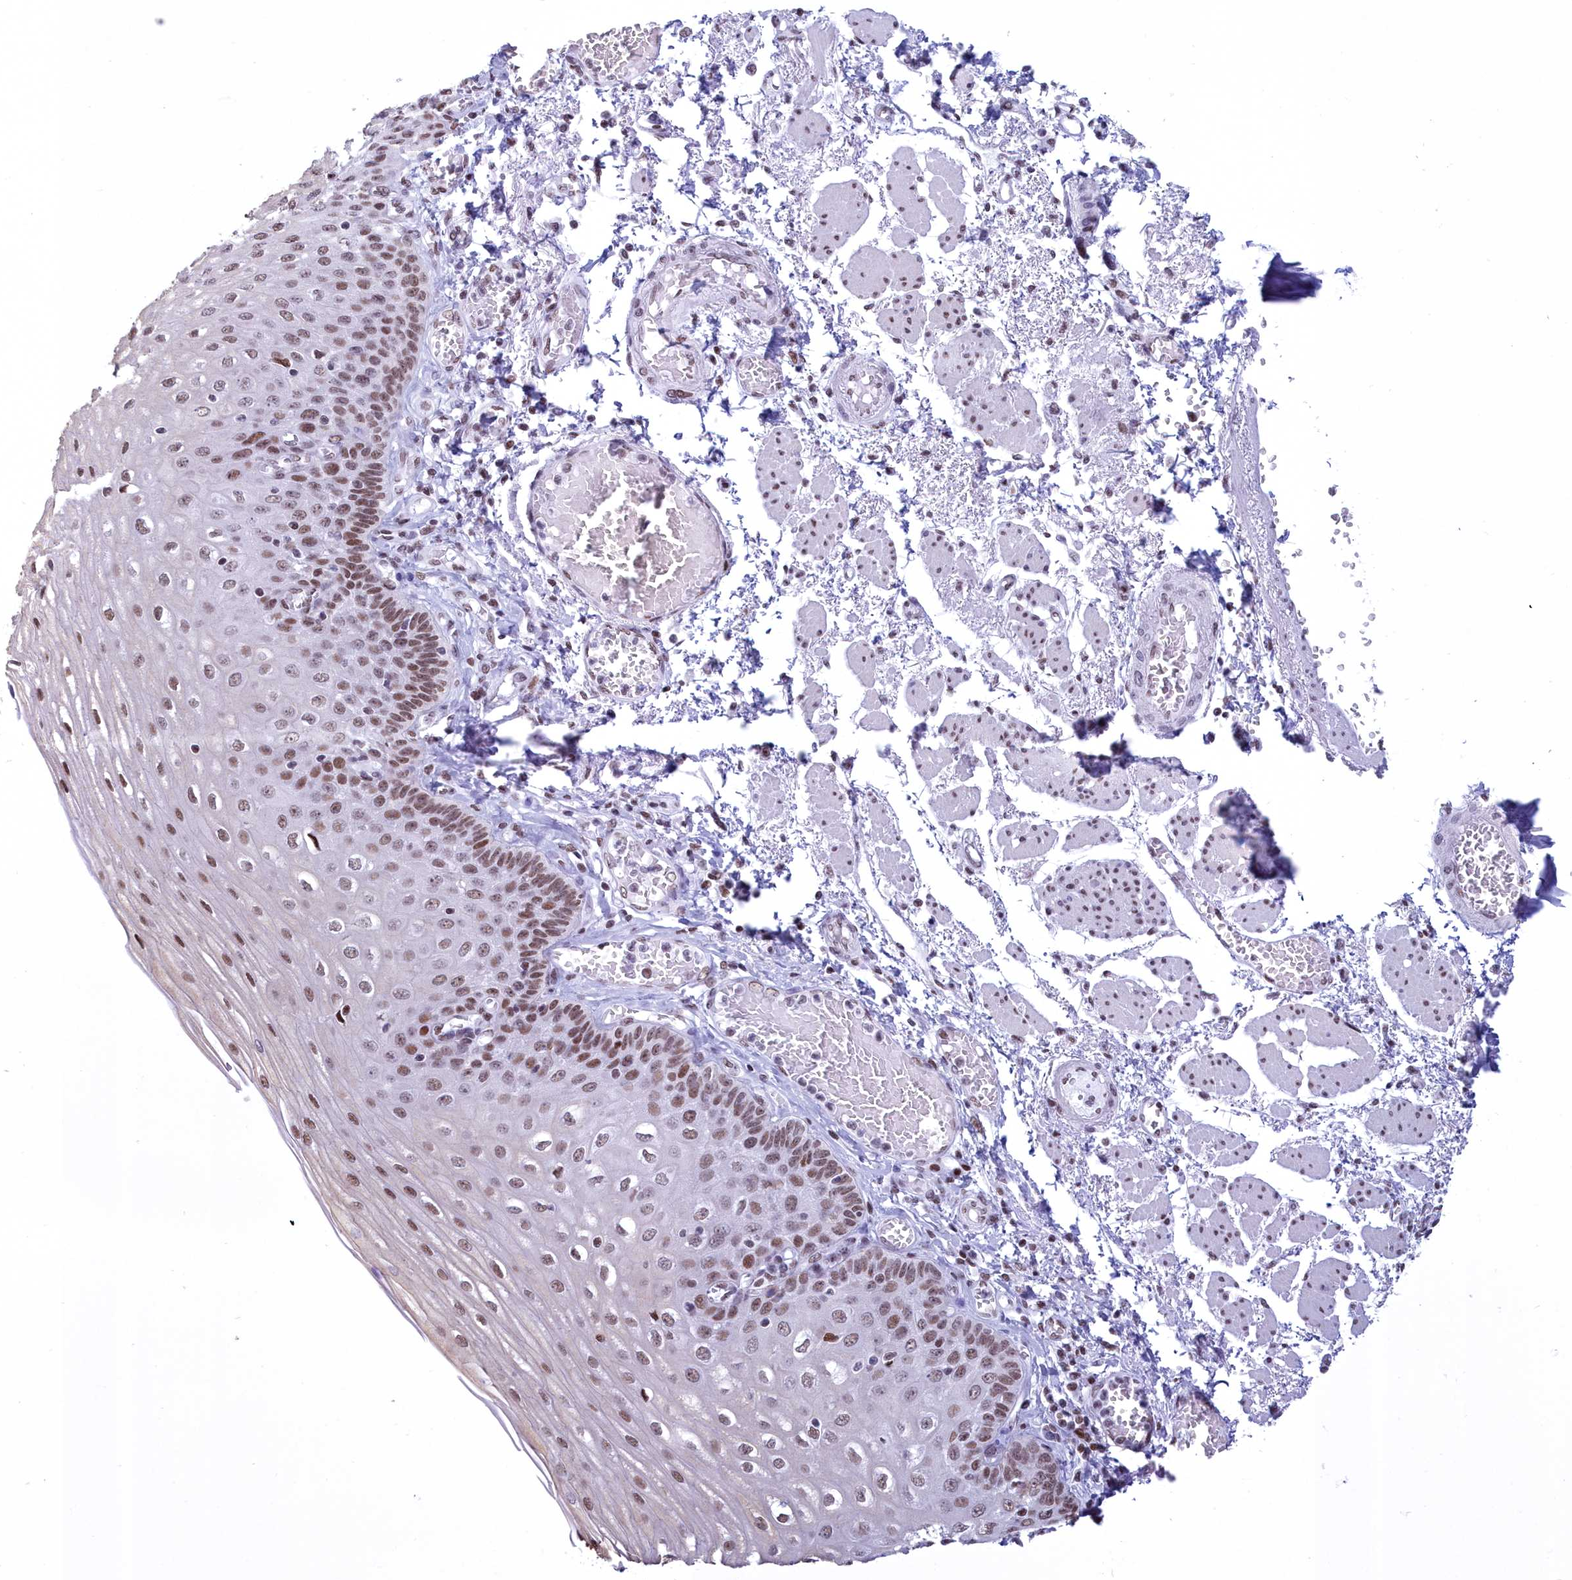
{"staining": {"intensity": "moderate", "quantity": ">75%", "location": "nuclear"}, "tissue": "esophagus", "cell_type": "Squamous epithelial cells", "image_type": "normal", "snomed": [{"axis": "morphology", "description": "Normal tissue, NOS"}, {"axis": "topography", "description": "Esophagus"}], "caption": "DAB immunohistochemical staining of normal human esophagus exhibits moderate nuclear protein expression in approximately >75% of squamous epithelial cells. (DAB = brown stain, brightfield microscopy at high magnification).", "gene": "CDC26", "patient": {"sex": "male", "age": 81}}